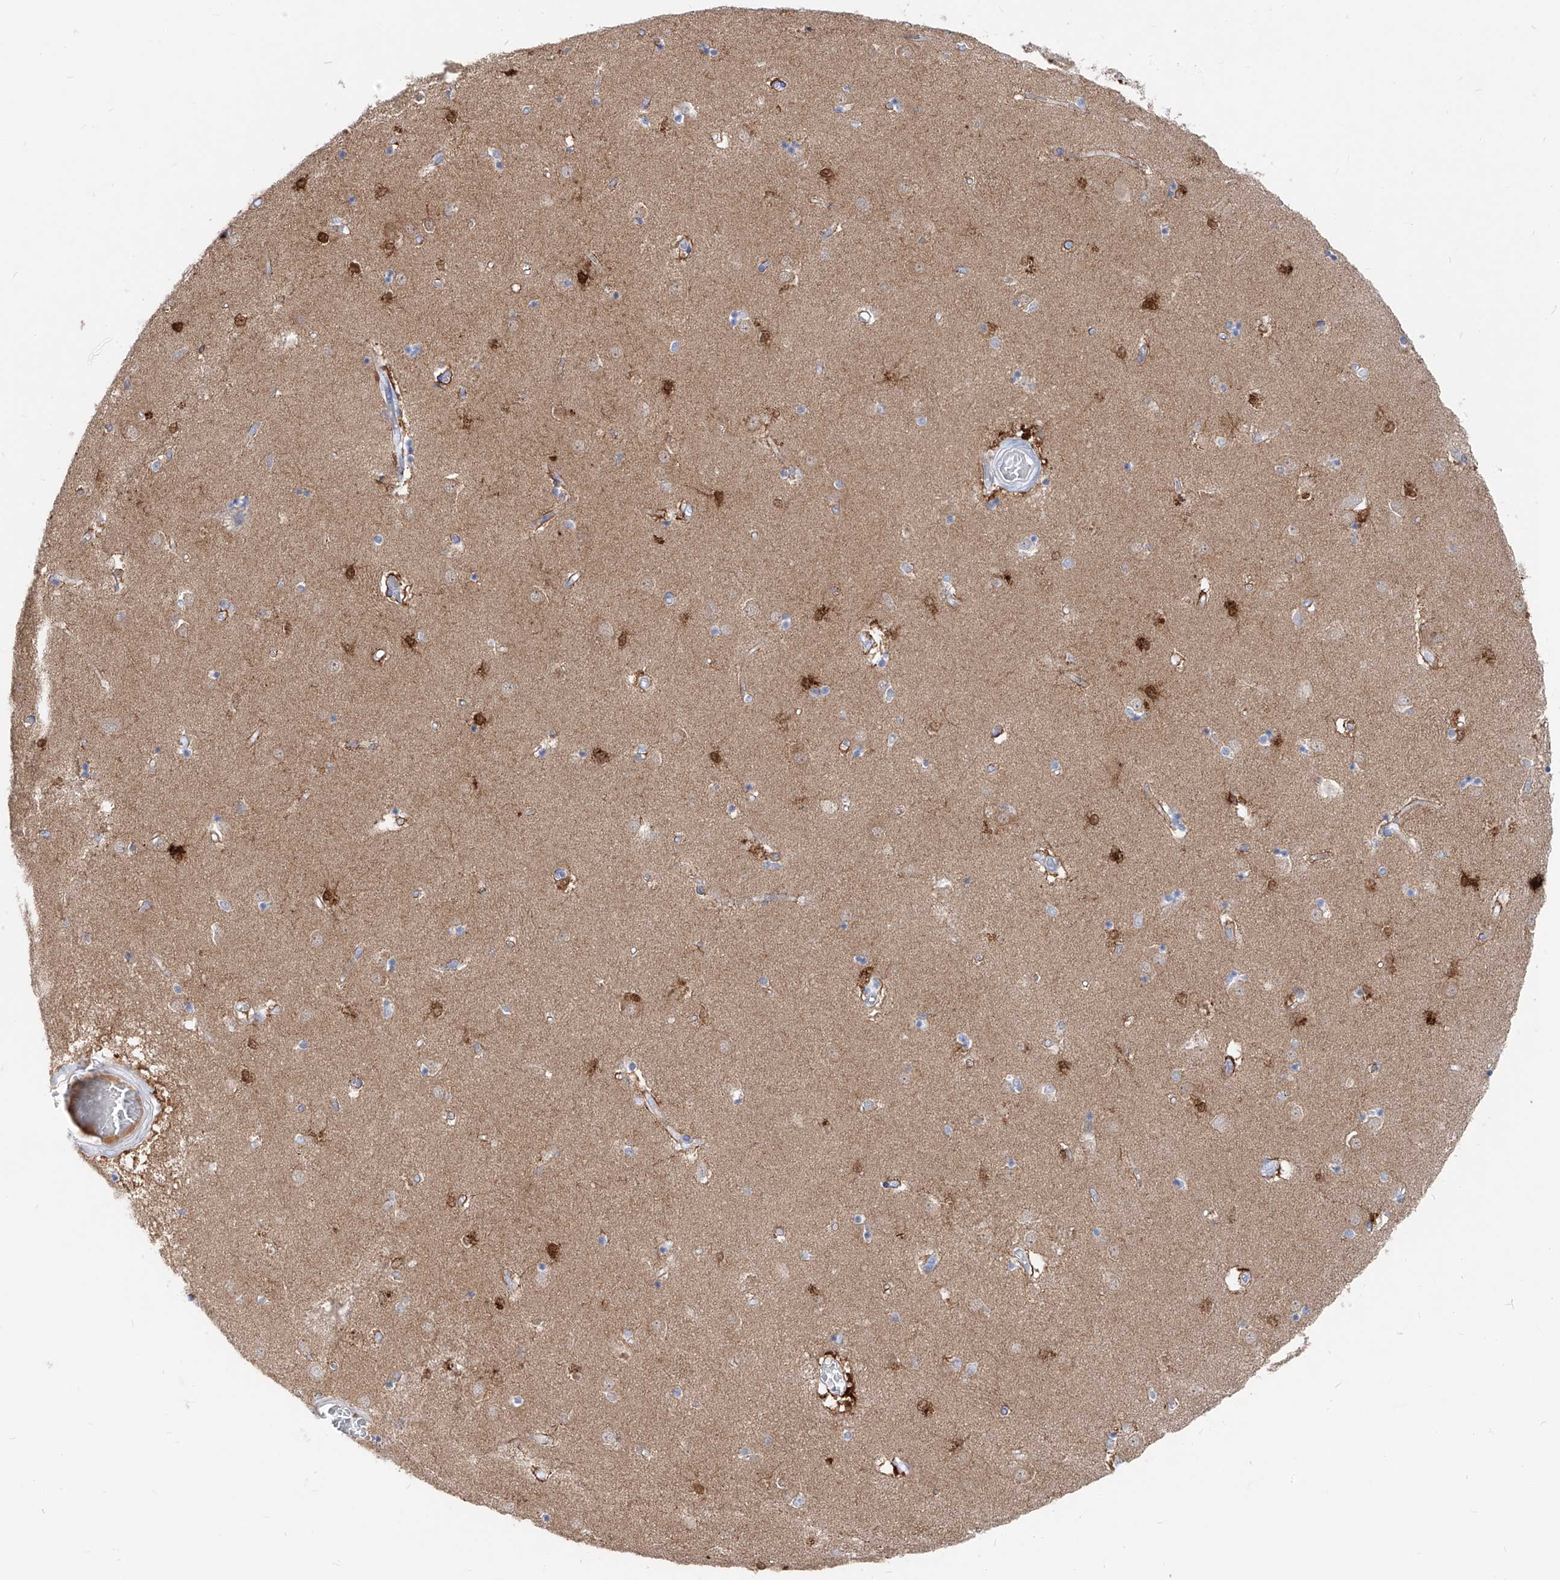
{"staining": {"intensity": "strong", "quantity": "<25%", "location": "cytoplasmic/membranous,nuclear"}, "tissue": "caudate", "cell_type": "Glial cells", "image_type": "normal", "snomed": [{"axis": "morphology", "description": "Normal tissue, NOS"}, {"axis": "topography", "description": "Lateral ventricle wall"}], "caption": "Protein positivity by IHC exhibits strong cytoplasmic/membranous,nuclear expression in about <25% of glial cells in benign caudate.", "gene": "UFL1", "patient": {"sex": "male", "age": 45}}